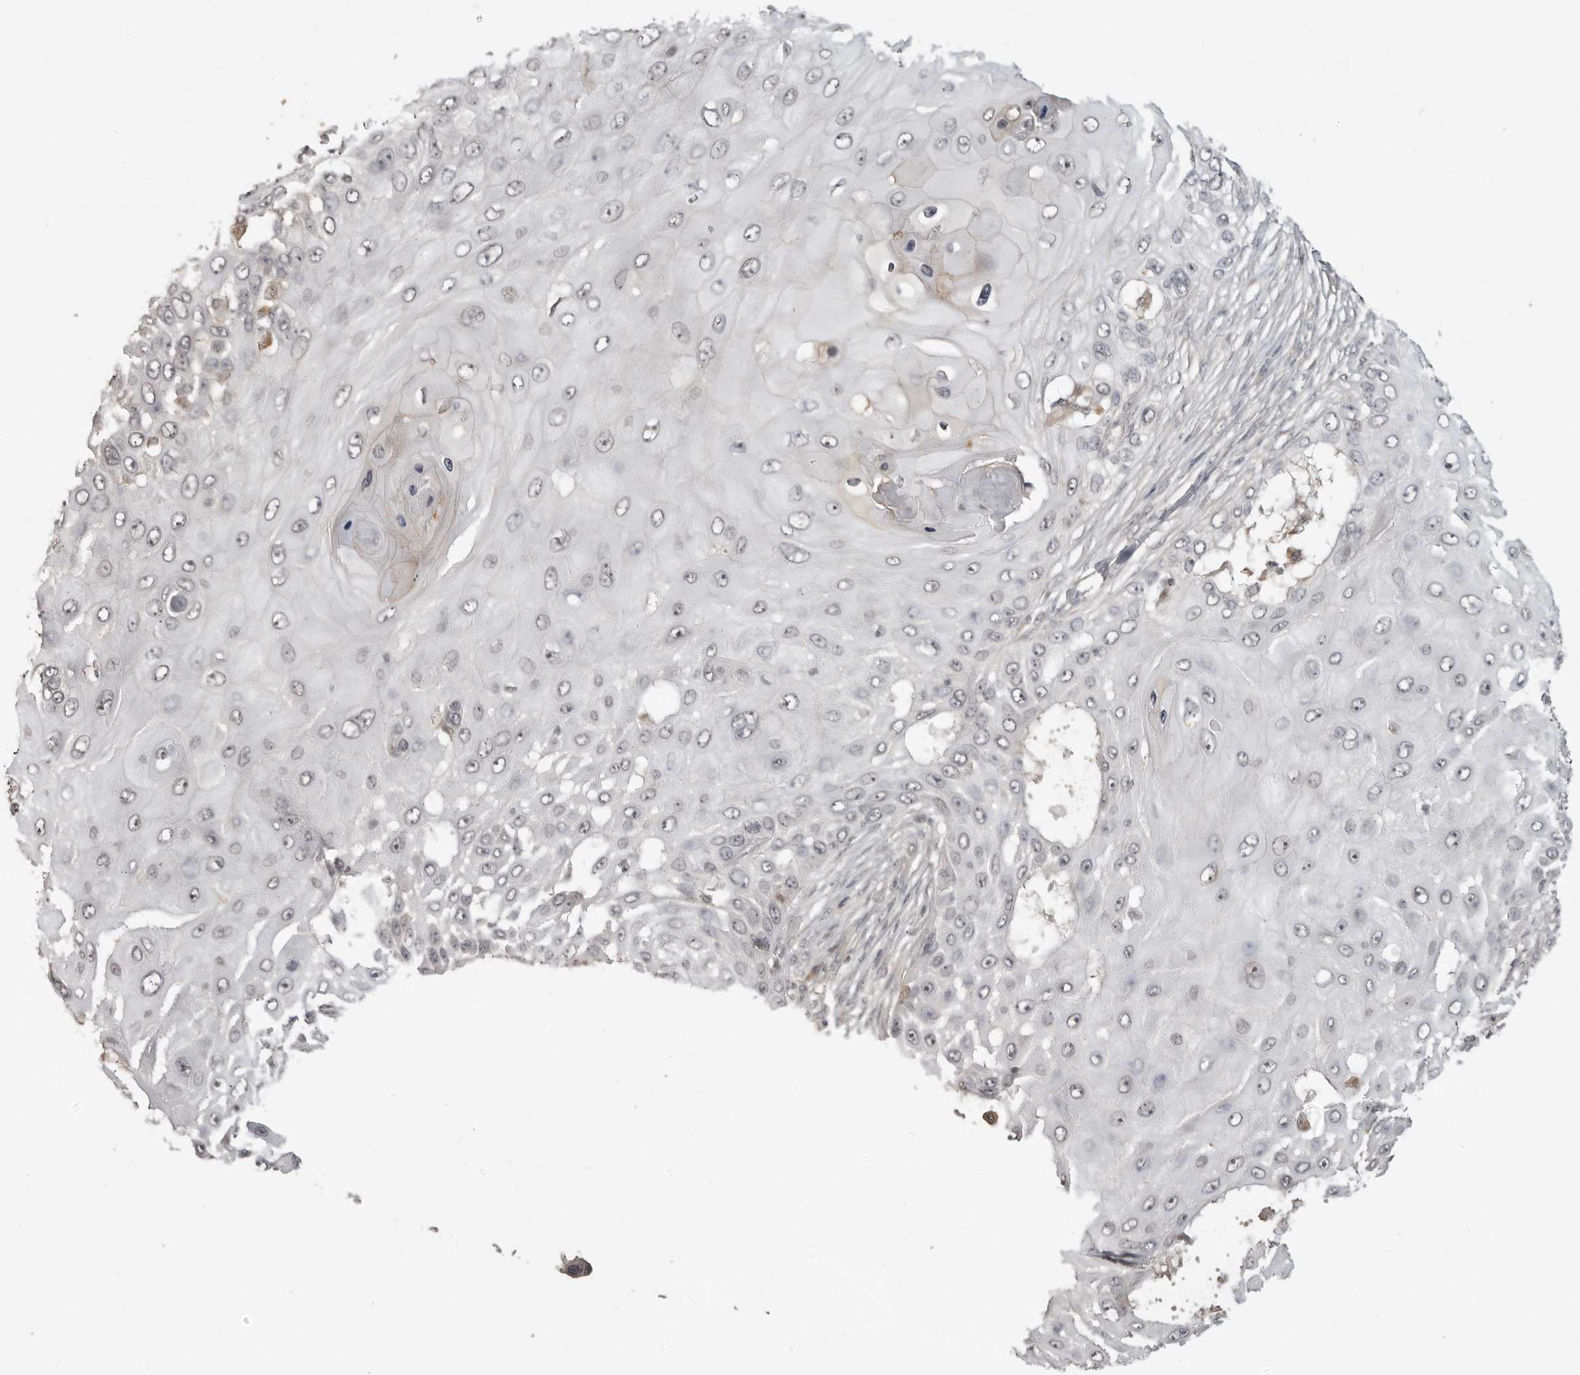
{"staining": {"intensity": "negative", "quantity": "none", "location": "none"}, "tissue": "skin cancer", "cell_type": "Tumor cells", "image_type": "cancer", "snomed": [{"axis": "morphology", "description": "Squamous cell carcinoma, NOS"}, {"axis": "topography", "description": "Skin"}], "caption": "Squamous cell carcinoma (skin) was stained to show a protein in brown. There is no significant positivity in tumor cells.", "gene": "SMG8", "patient": {"sex": "female", "age": 44}}